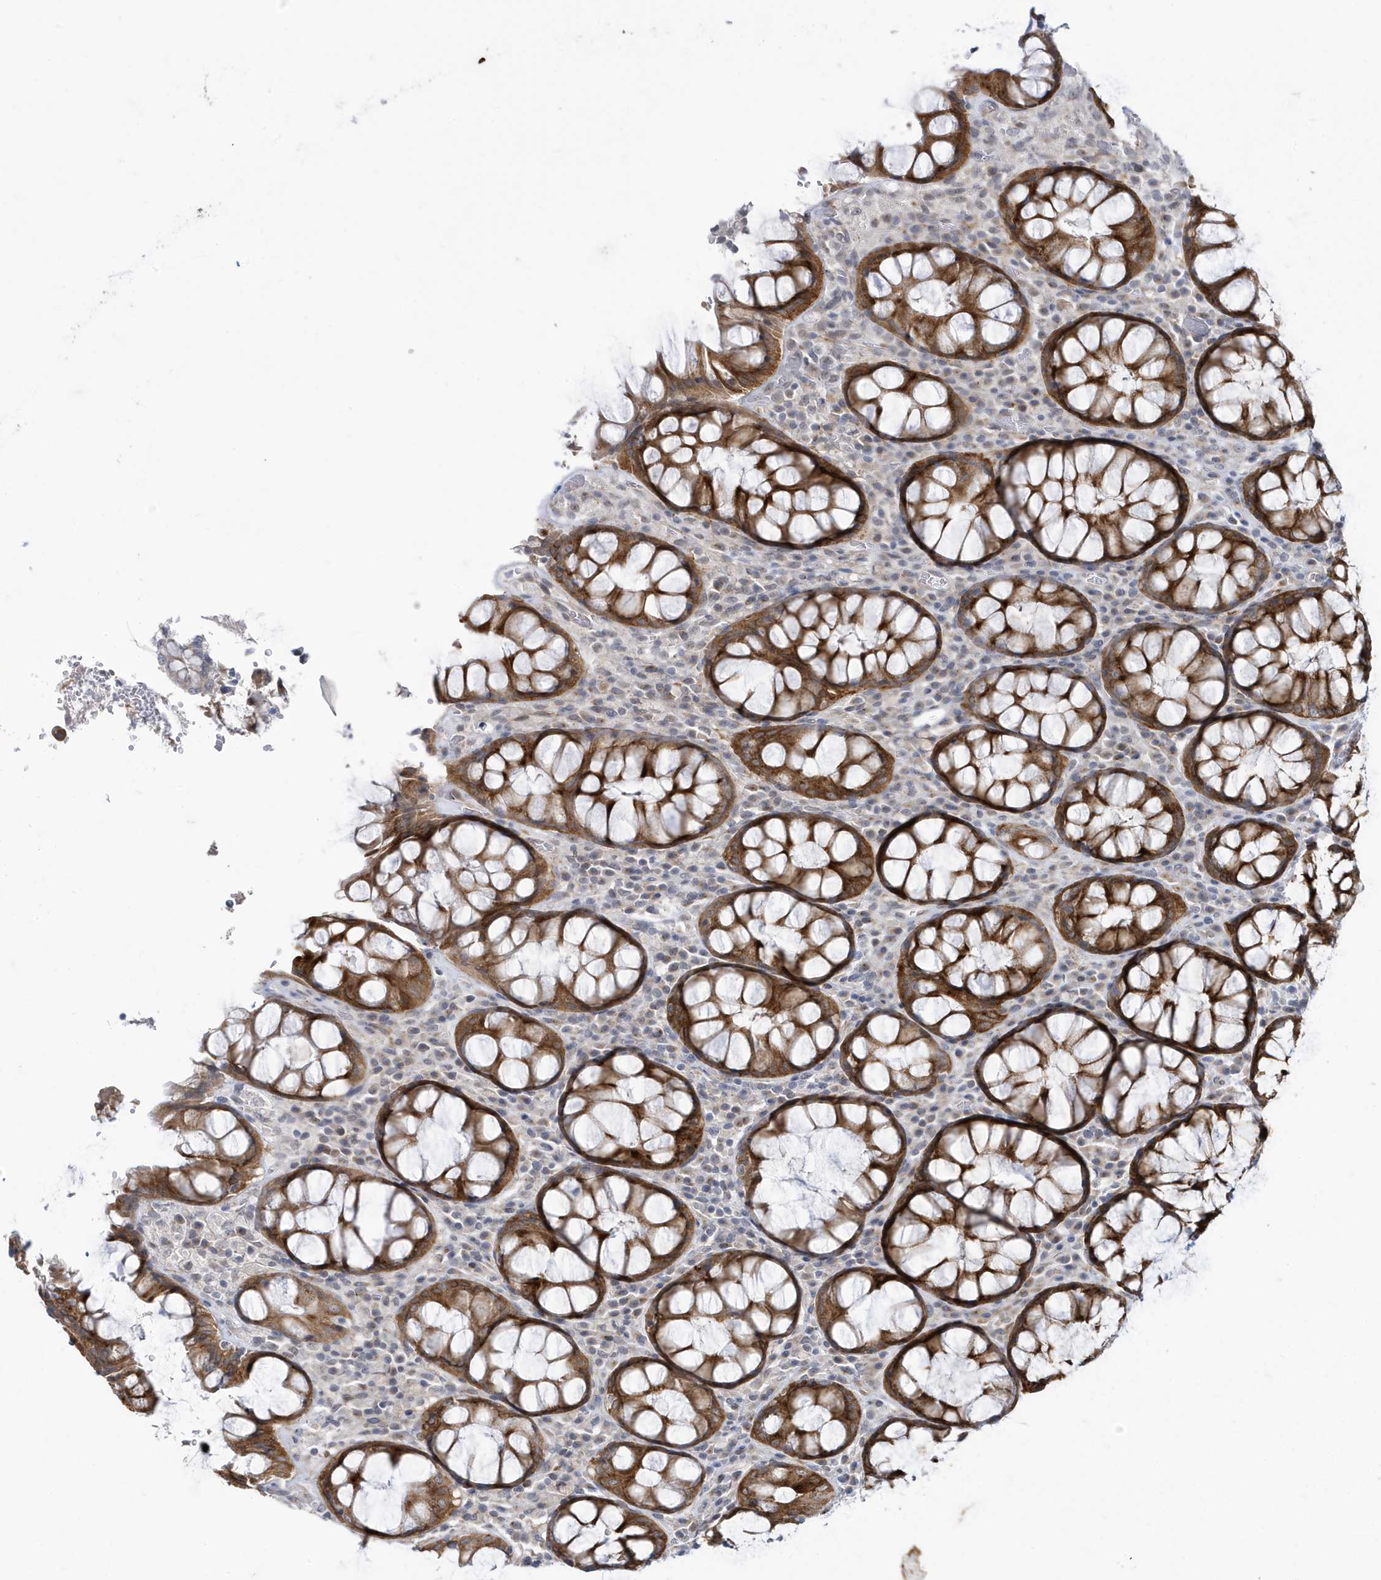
{"staining": {"intensity": "strong", "quantity": ">75%", "location": "cytoplasmic/membranous"}, "tissue": "rectum", "cell_type": "Glandular cells", "image_type": "normal", "snomed": [{"axis": "morphology", "description": "Normal tissue, NOS"}, {"axis": "topography", "description": "Rectum"}], "caption": "The histopathology image demonstrates a brown stain indicating the presence of a protein in the cytoplasmic/membranous of glandular cells in rectum. (Stains: DAB (3,3'-diaminobenzidine) in brown, nuclei in blue, Microscopy: brightfield microscopy at high magnification).", "gene": "ZNF654", "patient": {"sex": "male", "age": 64}}